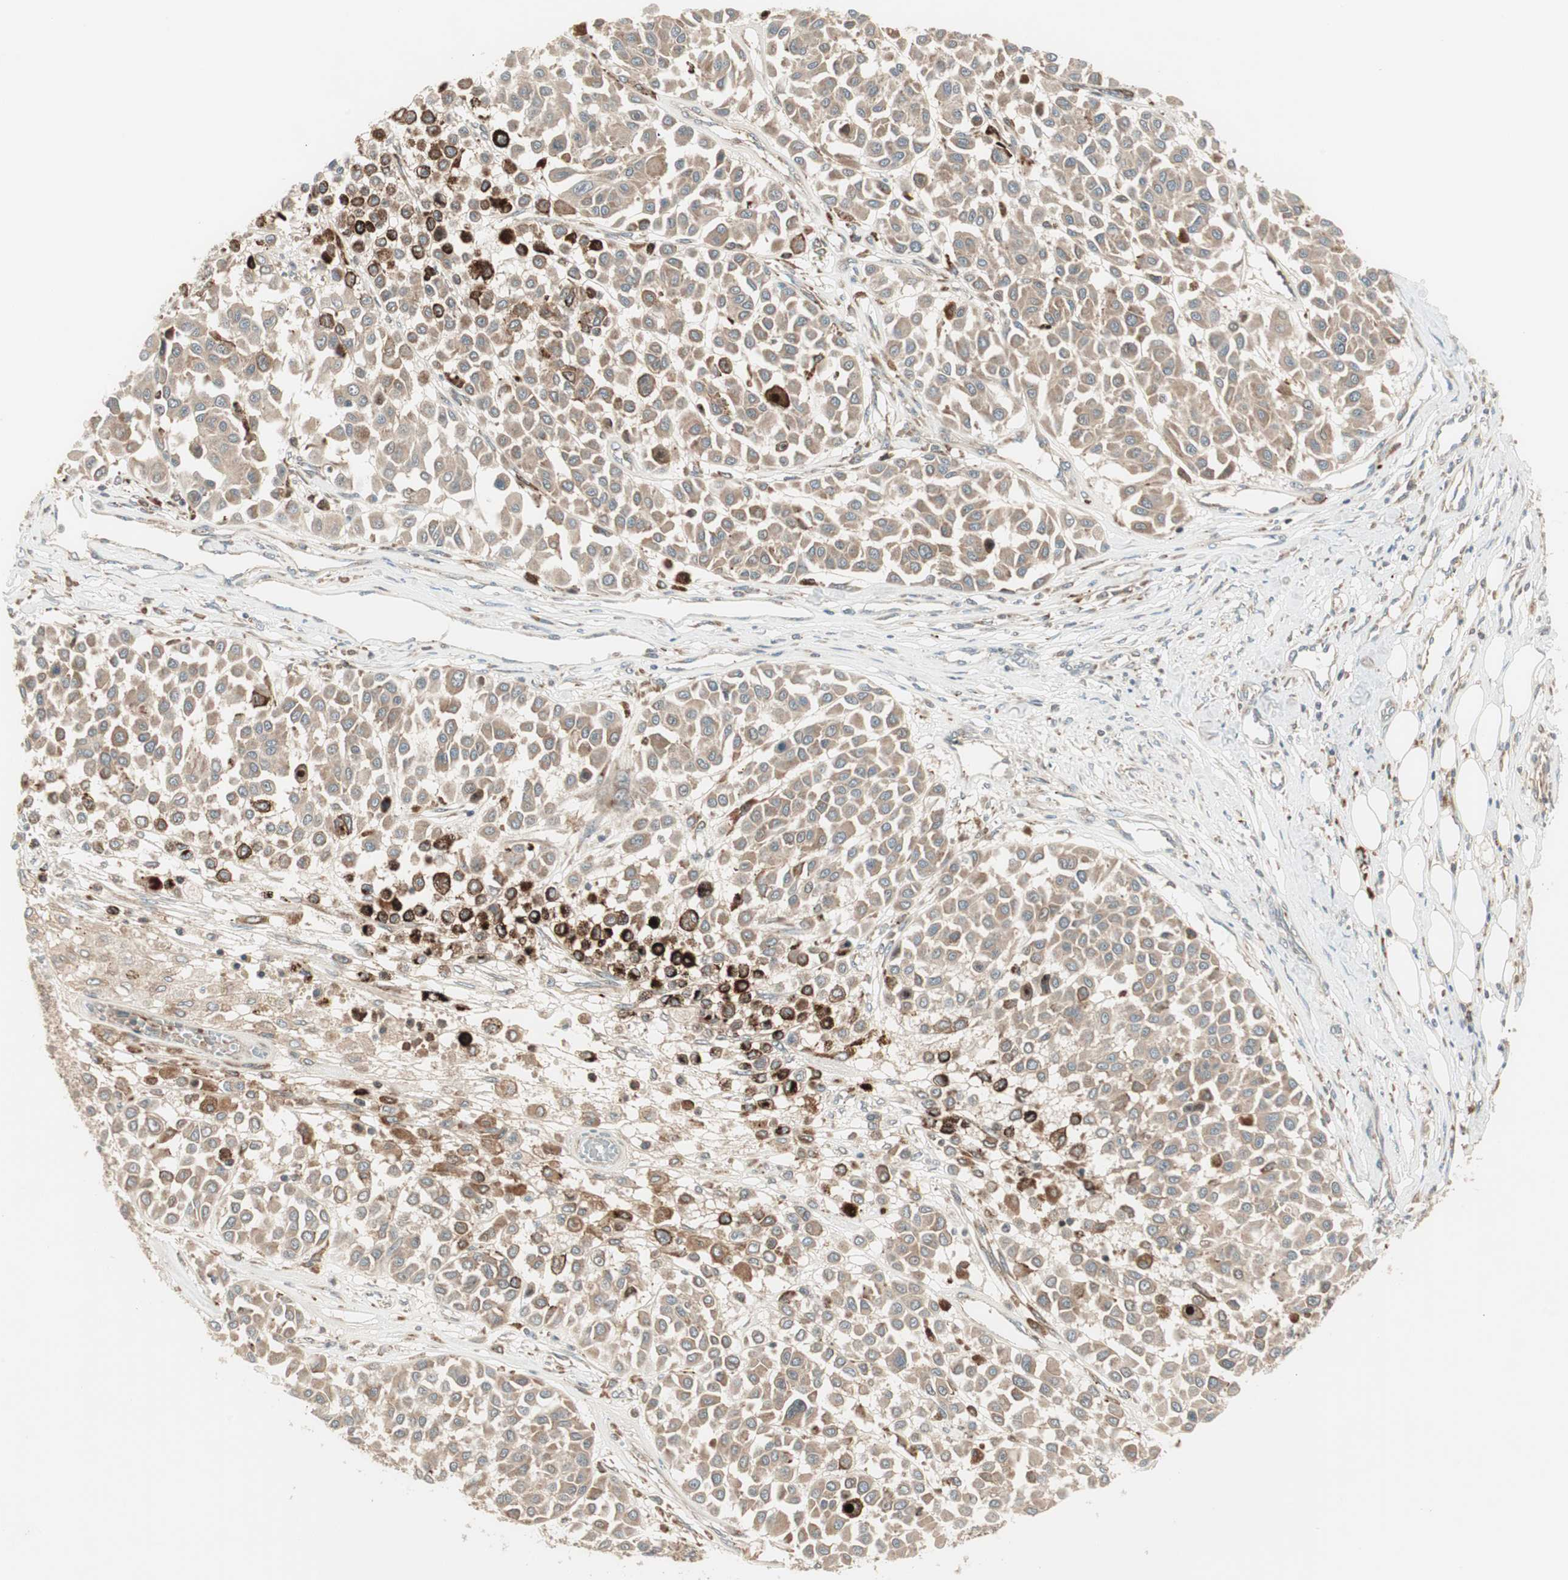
{"staining": {"intensity": "moderate", "quantity": ">75%", "location": "cytoplasmic/membranous"}, "tissue": "melanoma", "cell_type": "Tumor cells", "image_type": "cancer", "snomed": [{"axis": "morphology", "description": "Malignant melanoma, Metastatic site"}, {"axis": "topography", "description": "Soft tissue"}], "caption": "Malignant melanoma (metastatic site) stained for a protein displays moderate cytoplasmic/membranous positivity in tumor cells. Ihc stains the protein of interest in brown and the nuclei are stained blue.", "gene": "SFRP1", "patient": {"sex": "male", "age": 41}}